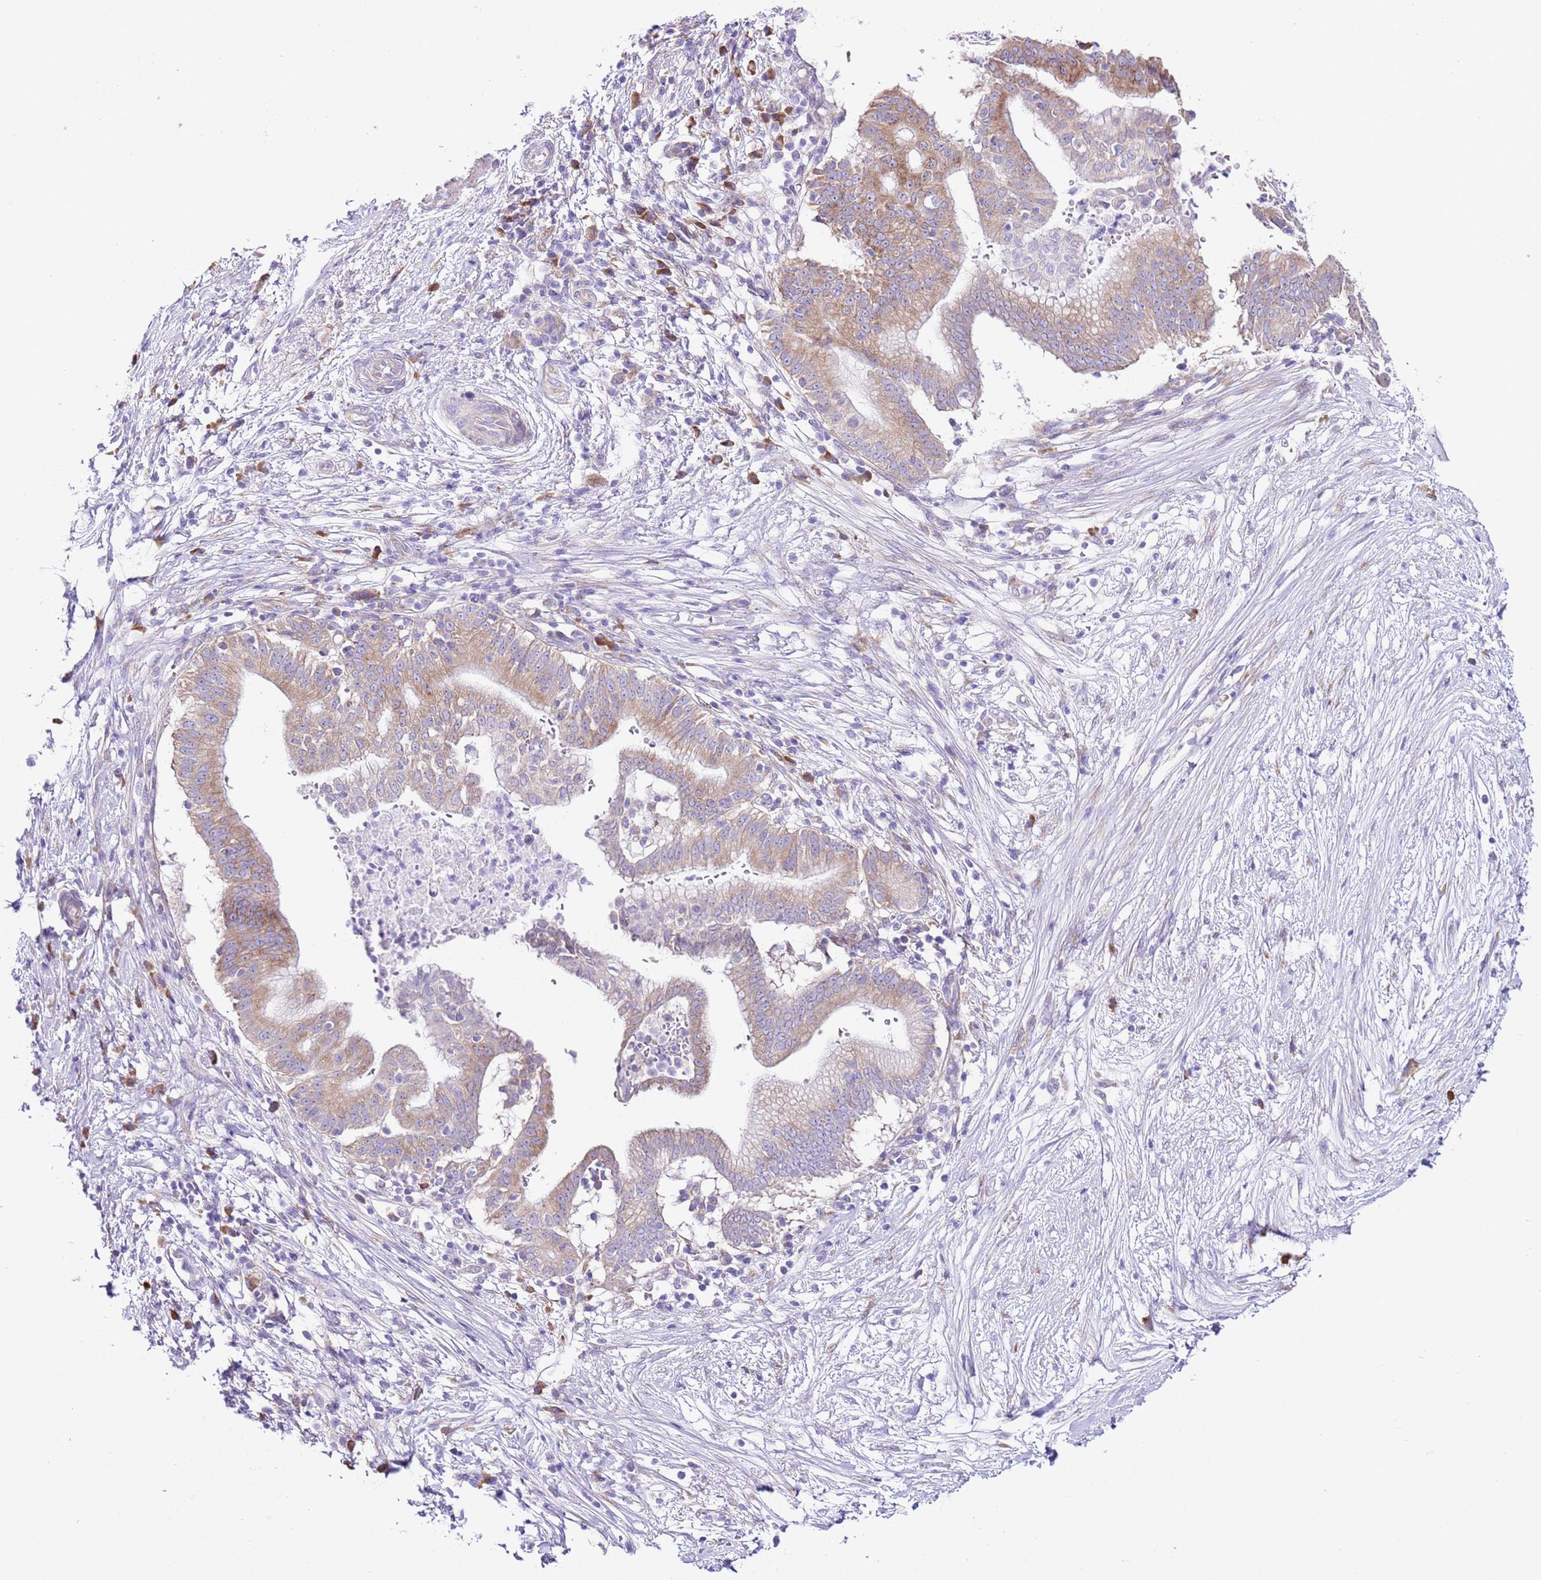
{"staining": {"intensity": "moderate", "quantity": ">75%", "location": "cytoplasmic/membranous"}, "tissue": "pancreatic cancer", "cell_type": "Tumor cells", "image_type": "cancer", "snomed": [{"axis": "morphology", "description": "Adenocarcinoma, NOS"}, {"axis": "topography", "description": "Pancreas"}], "caption": "Pancreatic cancer stained for a protein (brown) exhibits moderate cytoplasmic/membranous positive expression in about >75% of tumor cells.", "gene": "RPS10", "patient": {"sex": "male", "age": 68}}